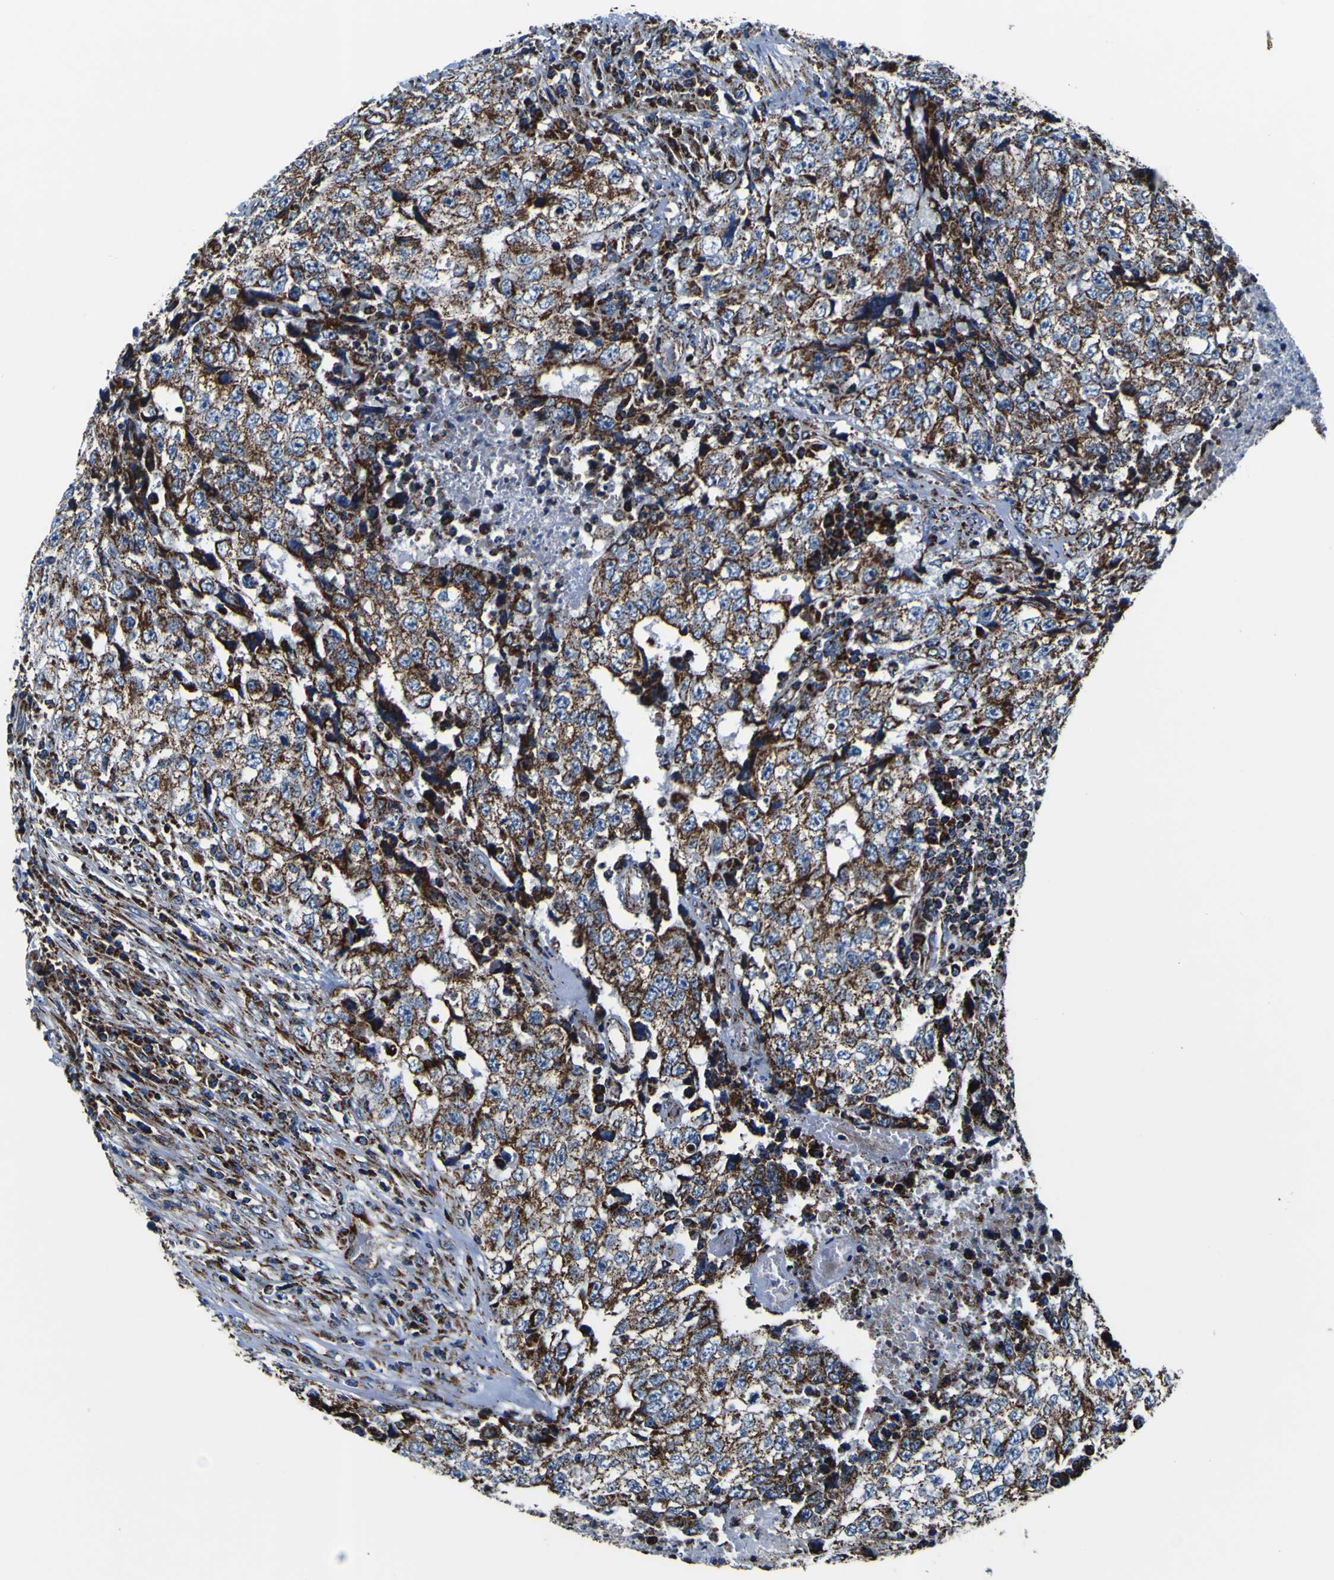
{"staining": {"intensity": "strong", "quantity": ">75%", "location": "cytoplasmic/membranous"}, "tissue": "testis cancer", "cell_type": "Tumor cells", "image_type": "cancer", "snomed": [{"axis": "morphology", "description": "Necrosis, NOS"}, {"axis": "morphology", "description": "Carcinoma, Embryonal, NOS"}, {"axis": "topography", "description": "Testis"}], "caption": "Brown immunohistochemical staining in human testis cancer (embryonal carcinoma) demonstrates strong cytoplasmic/membranous staining in about >75% of tumor cells.", "gene": "PTRH2", "patient": {"sex": "male", "age": 19}}